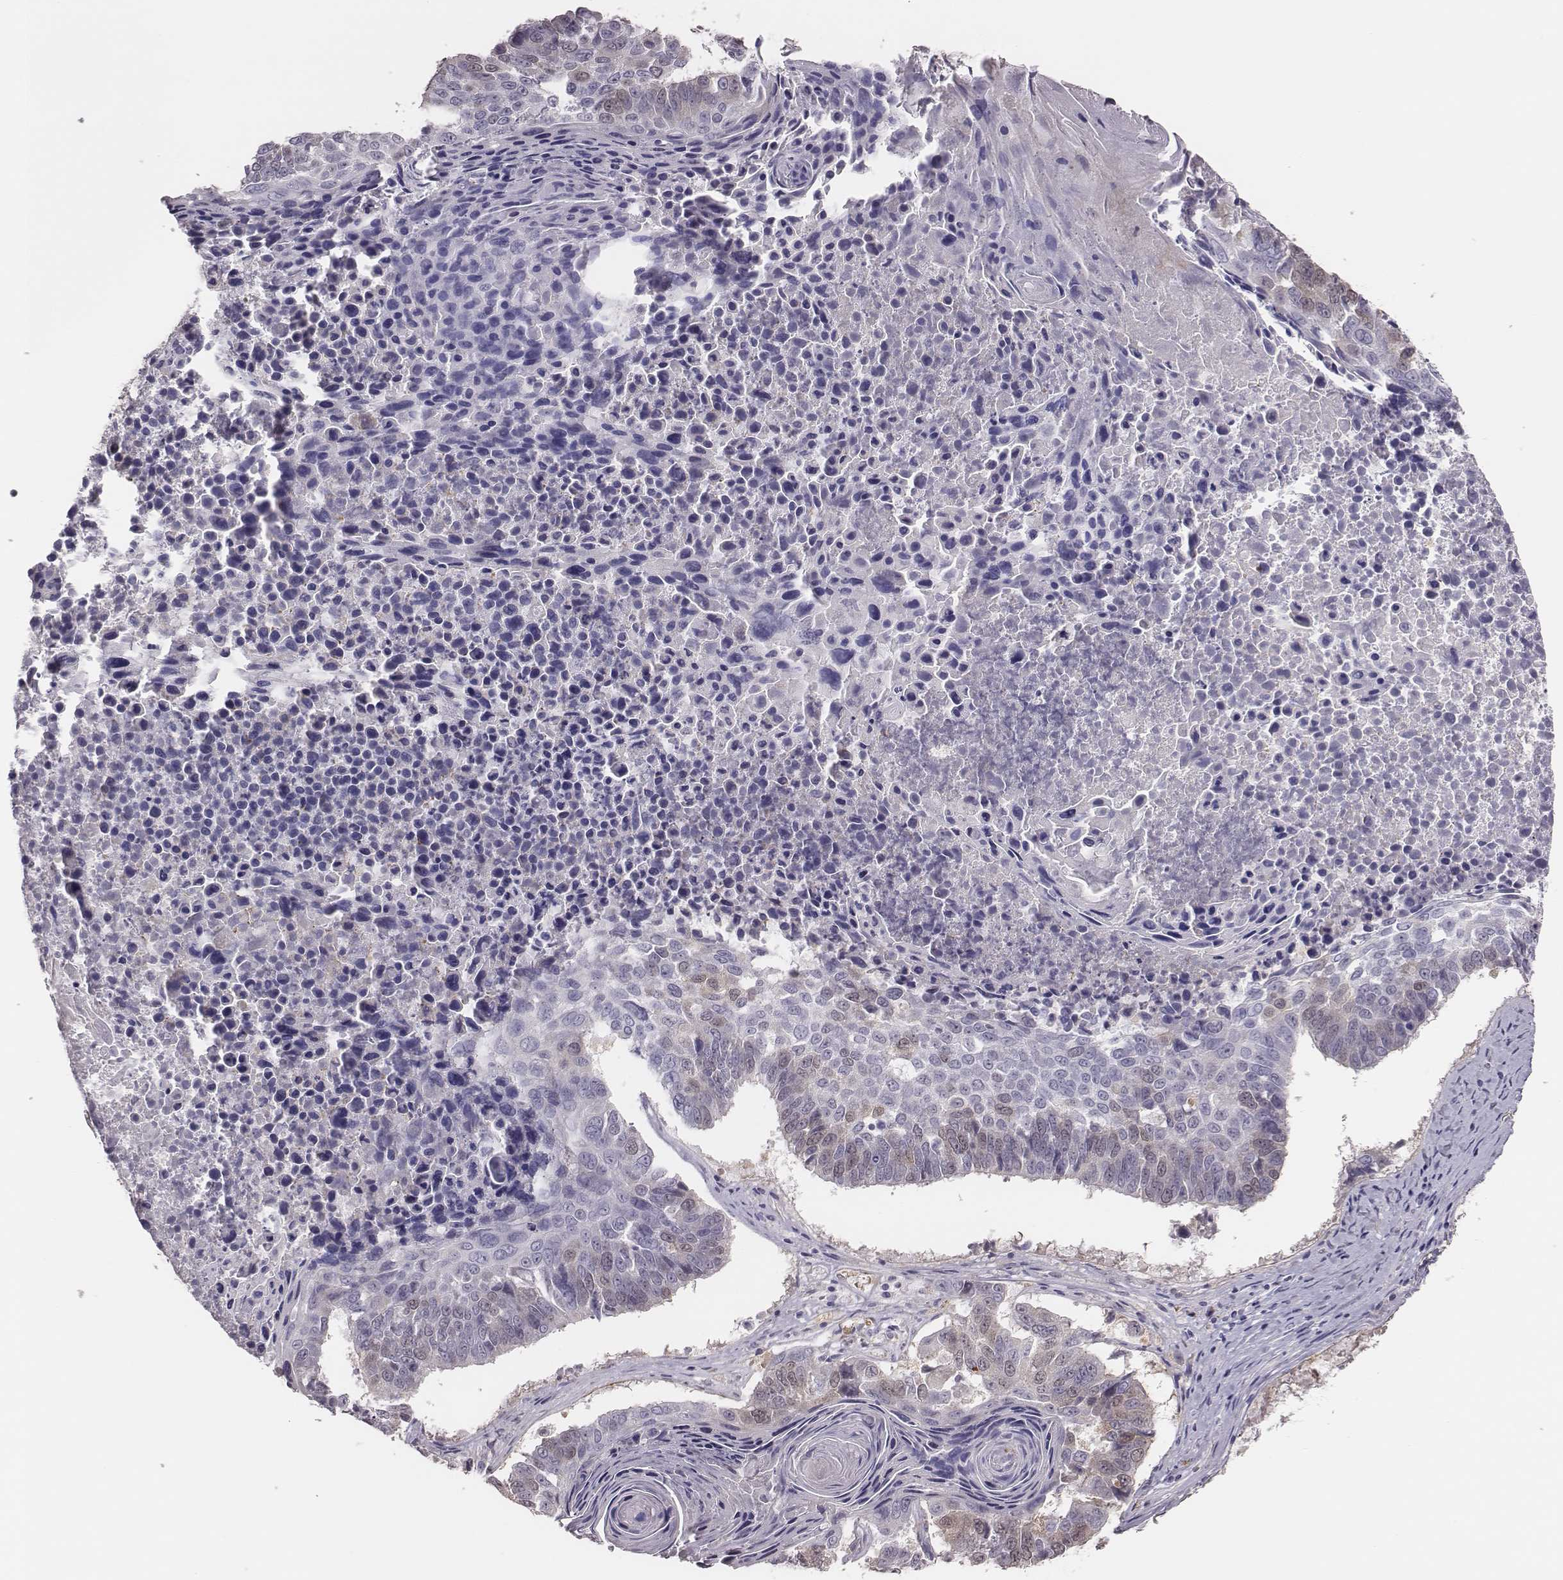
{"staining": {"intensity": "moderate", "quantity": "<25%", "location": "cytoplasmic/membranous,nuclear"}, "tissue": "lung cancer", "cell_type": "Tumor cells", "image_type": "cancer", "snomed": [{"axis": "morphology", "description": "Squamous cell carcinoma, NOS"}, {"axis": "topography", "description": "Lung"}], "caption": "IHC (DAB (3,3'-diaminobenzidine)) staining of human lung squamous cell carcinoma shows moderate cytoplasmic/membranous and nuclear protein expression in approximately <25% of tumor cells. The protein of interest is shown in brown color, while the nuclei are stained blue.", "gene": "PBK", "patient": {"sex": "male", "age": 73}}